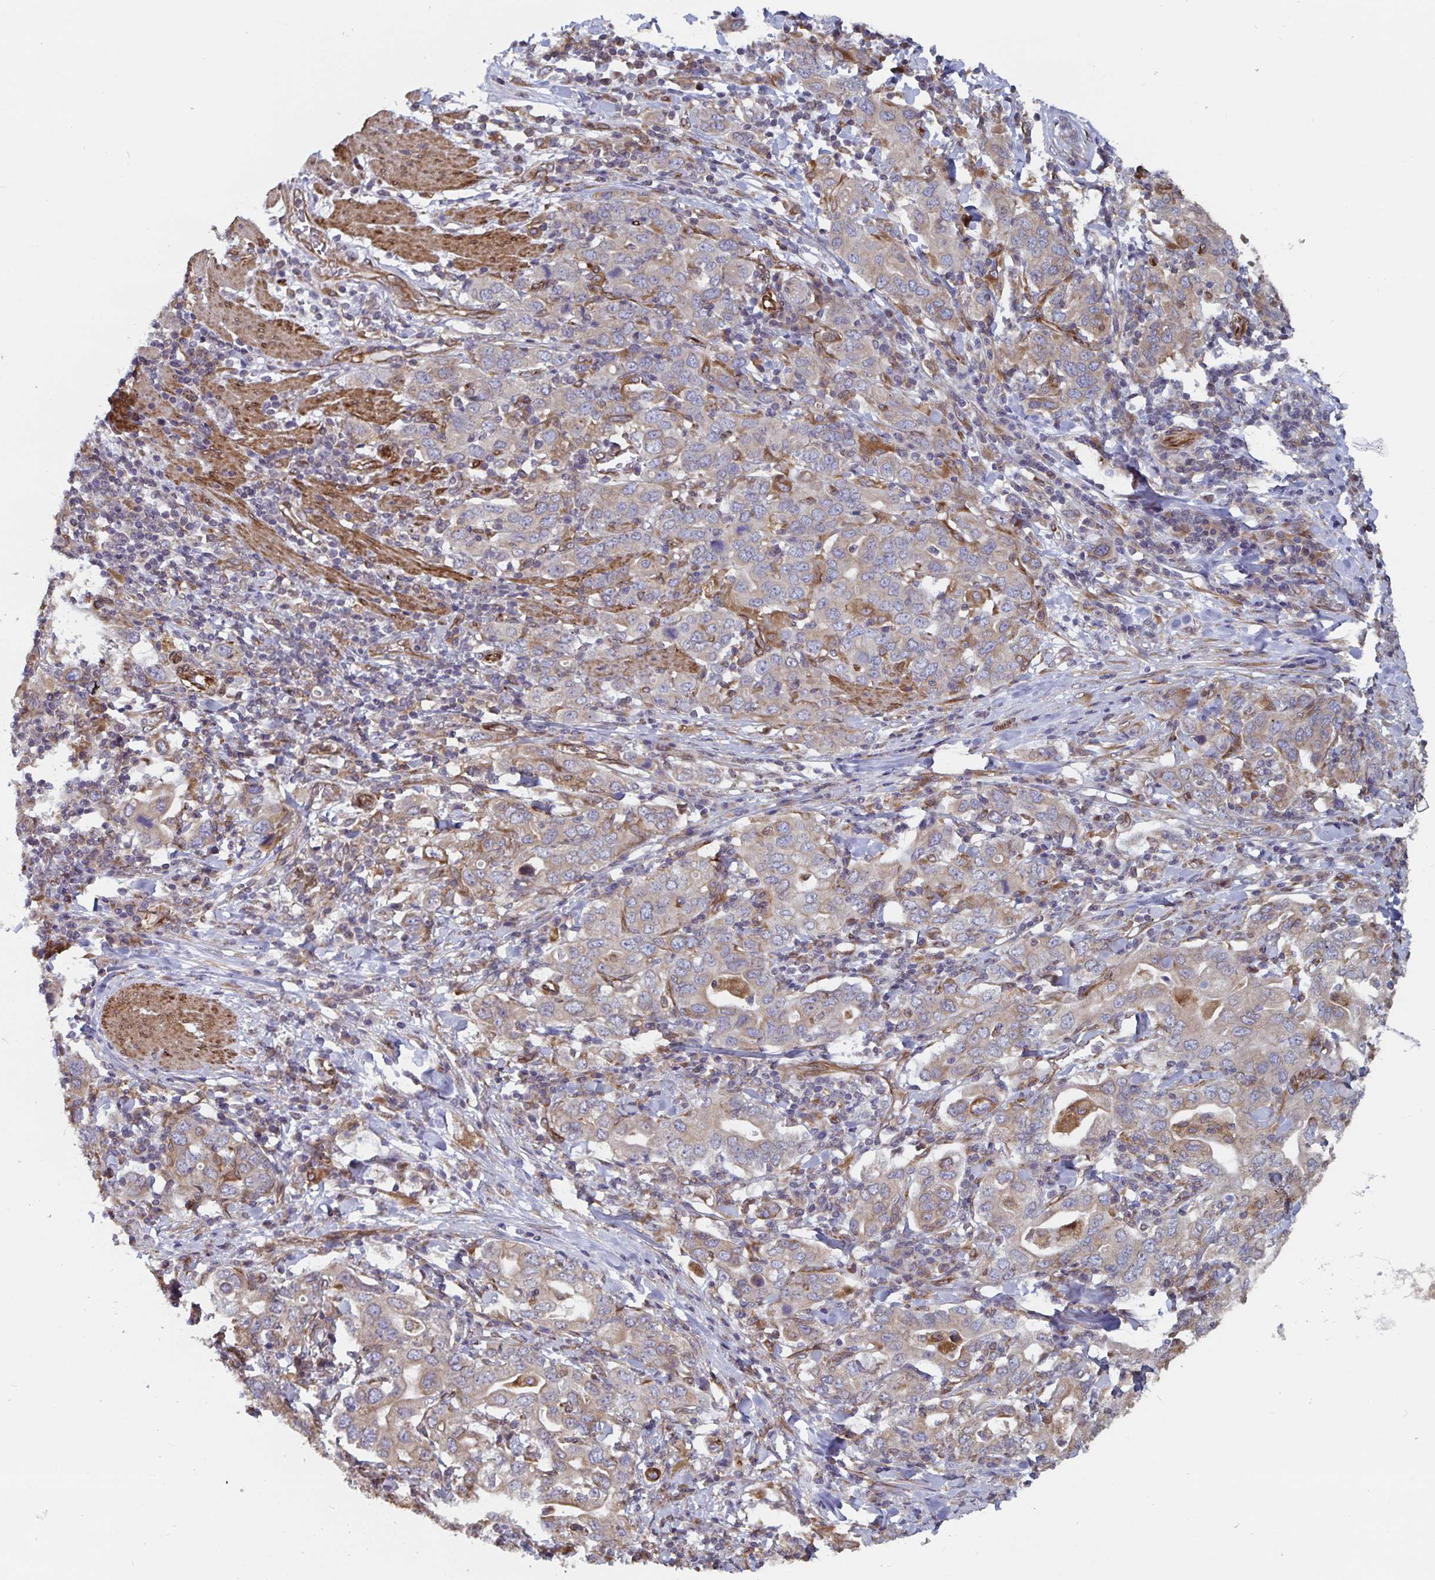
{"staining": {"intensity": "weak", "quantity": ">75%", "location": "cytoplasmic/membranous"}, "tissue": "stomach cancer", "cell_type": "Tumor cells", "image_type": "cancer", "snomed": [{"axis": "morphology", "description": "Adenocarcinoma, NOS"}, {"axis": "topography", "description": "Stomach, upper"}, {"axis": "topography", "description": "Stomach"}], "caption": "Immunohistochemistry histopathology image of stomach cancer (adenocarcinoma) stained for a protein (brown), which reveals low levels of weak cytoplasmic/membranous staining in approximately >75% of tumor cells.", "gene": "BCAP29", "patient": {"sex": "male", "age": 62}}